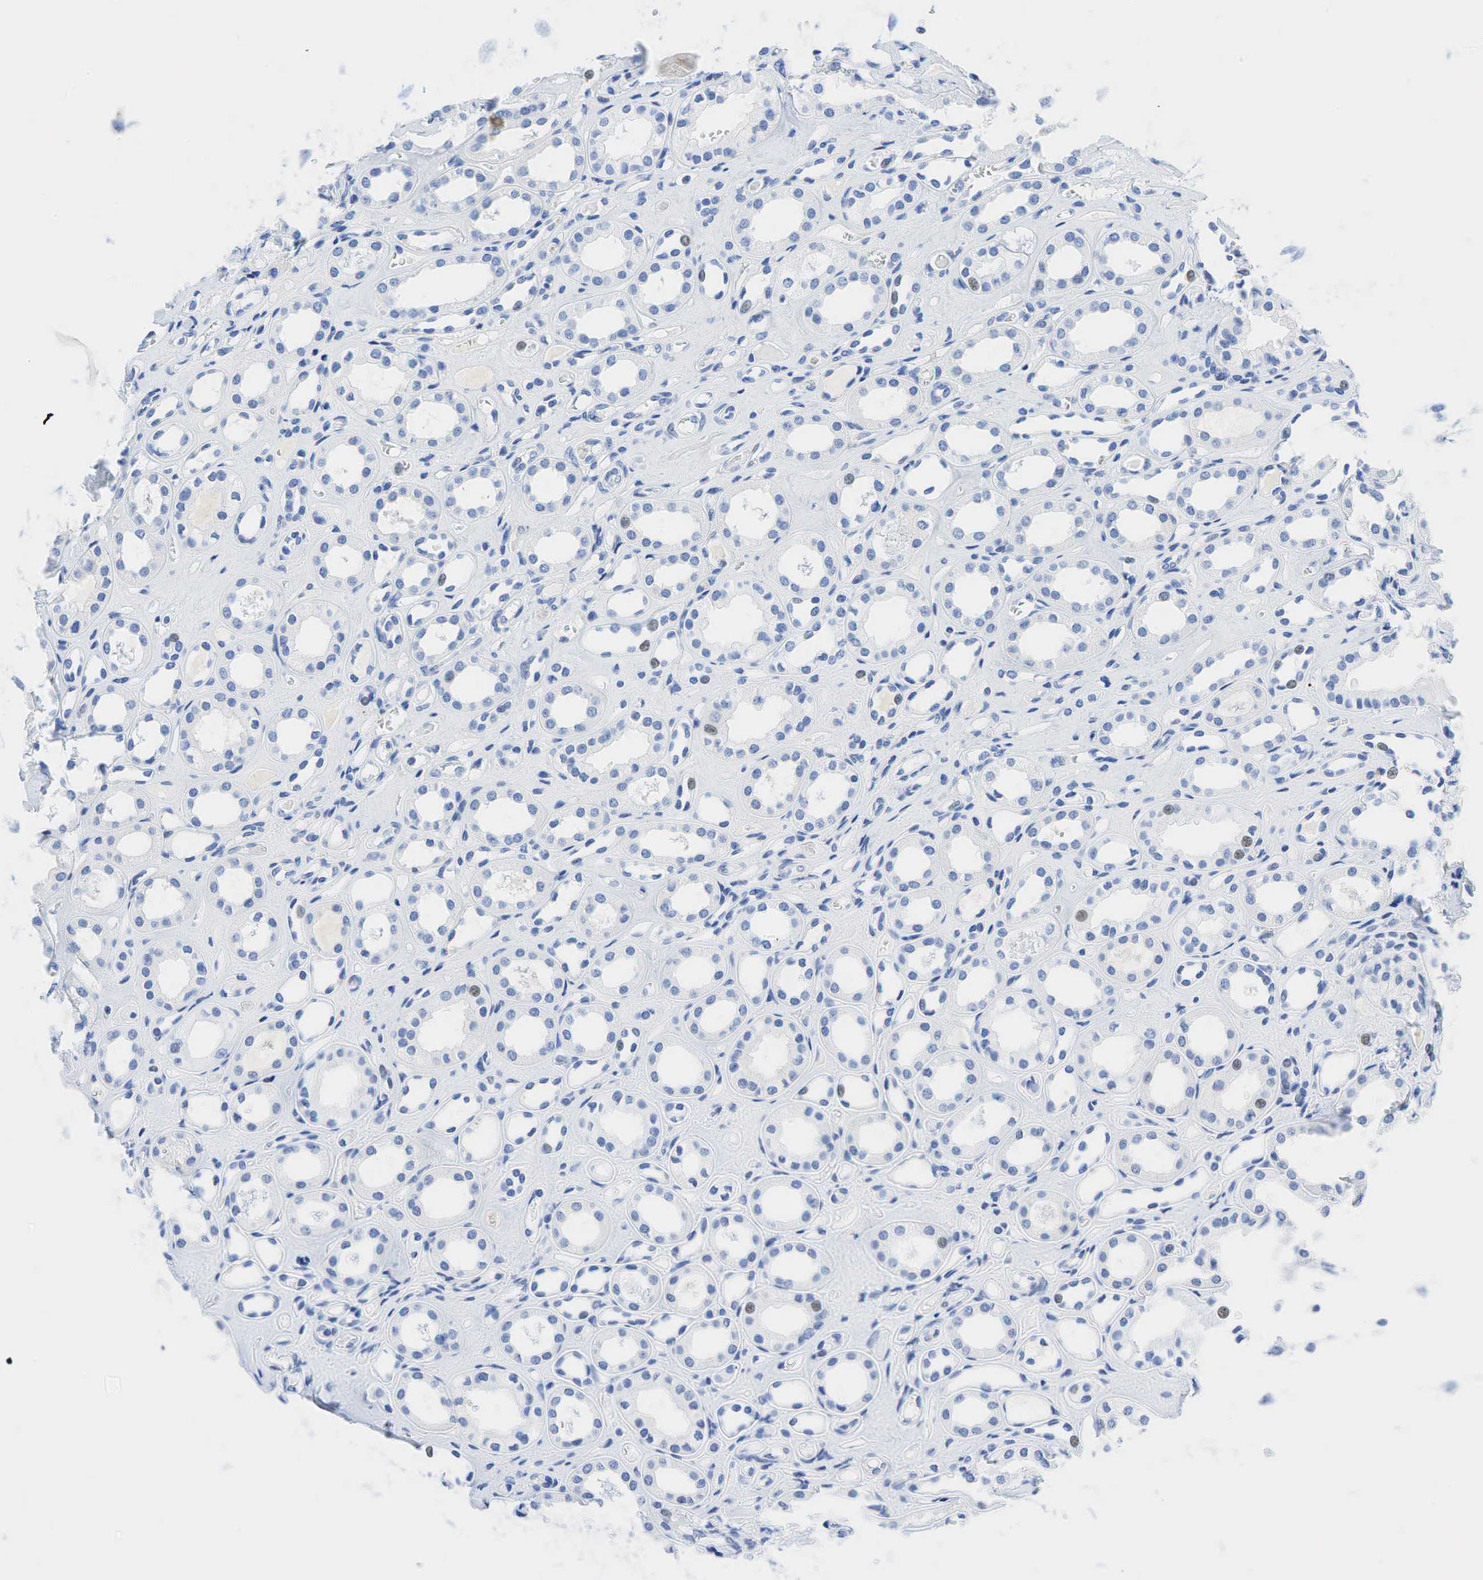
{"staining": {"intensity": "negative", "quantity": "none", "location": "none"}, "tissue": "kidney", "cell_type": "Cells in glomeruli", "image_type": "normal", "snomed": [{"axis": "morphology", "description": "Normal tissue, NOS"}, {"axis": "topography", "description": "Kidney"}], "caption": "Protein analysis of normal kidney shows no significant expression in cells in glomeruli.", "gene": "INHA", "patient": {"sex": "male", "age": 61}}